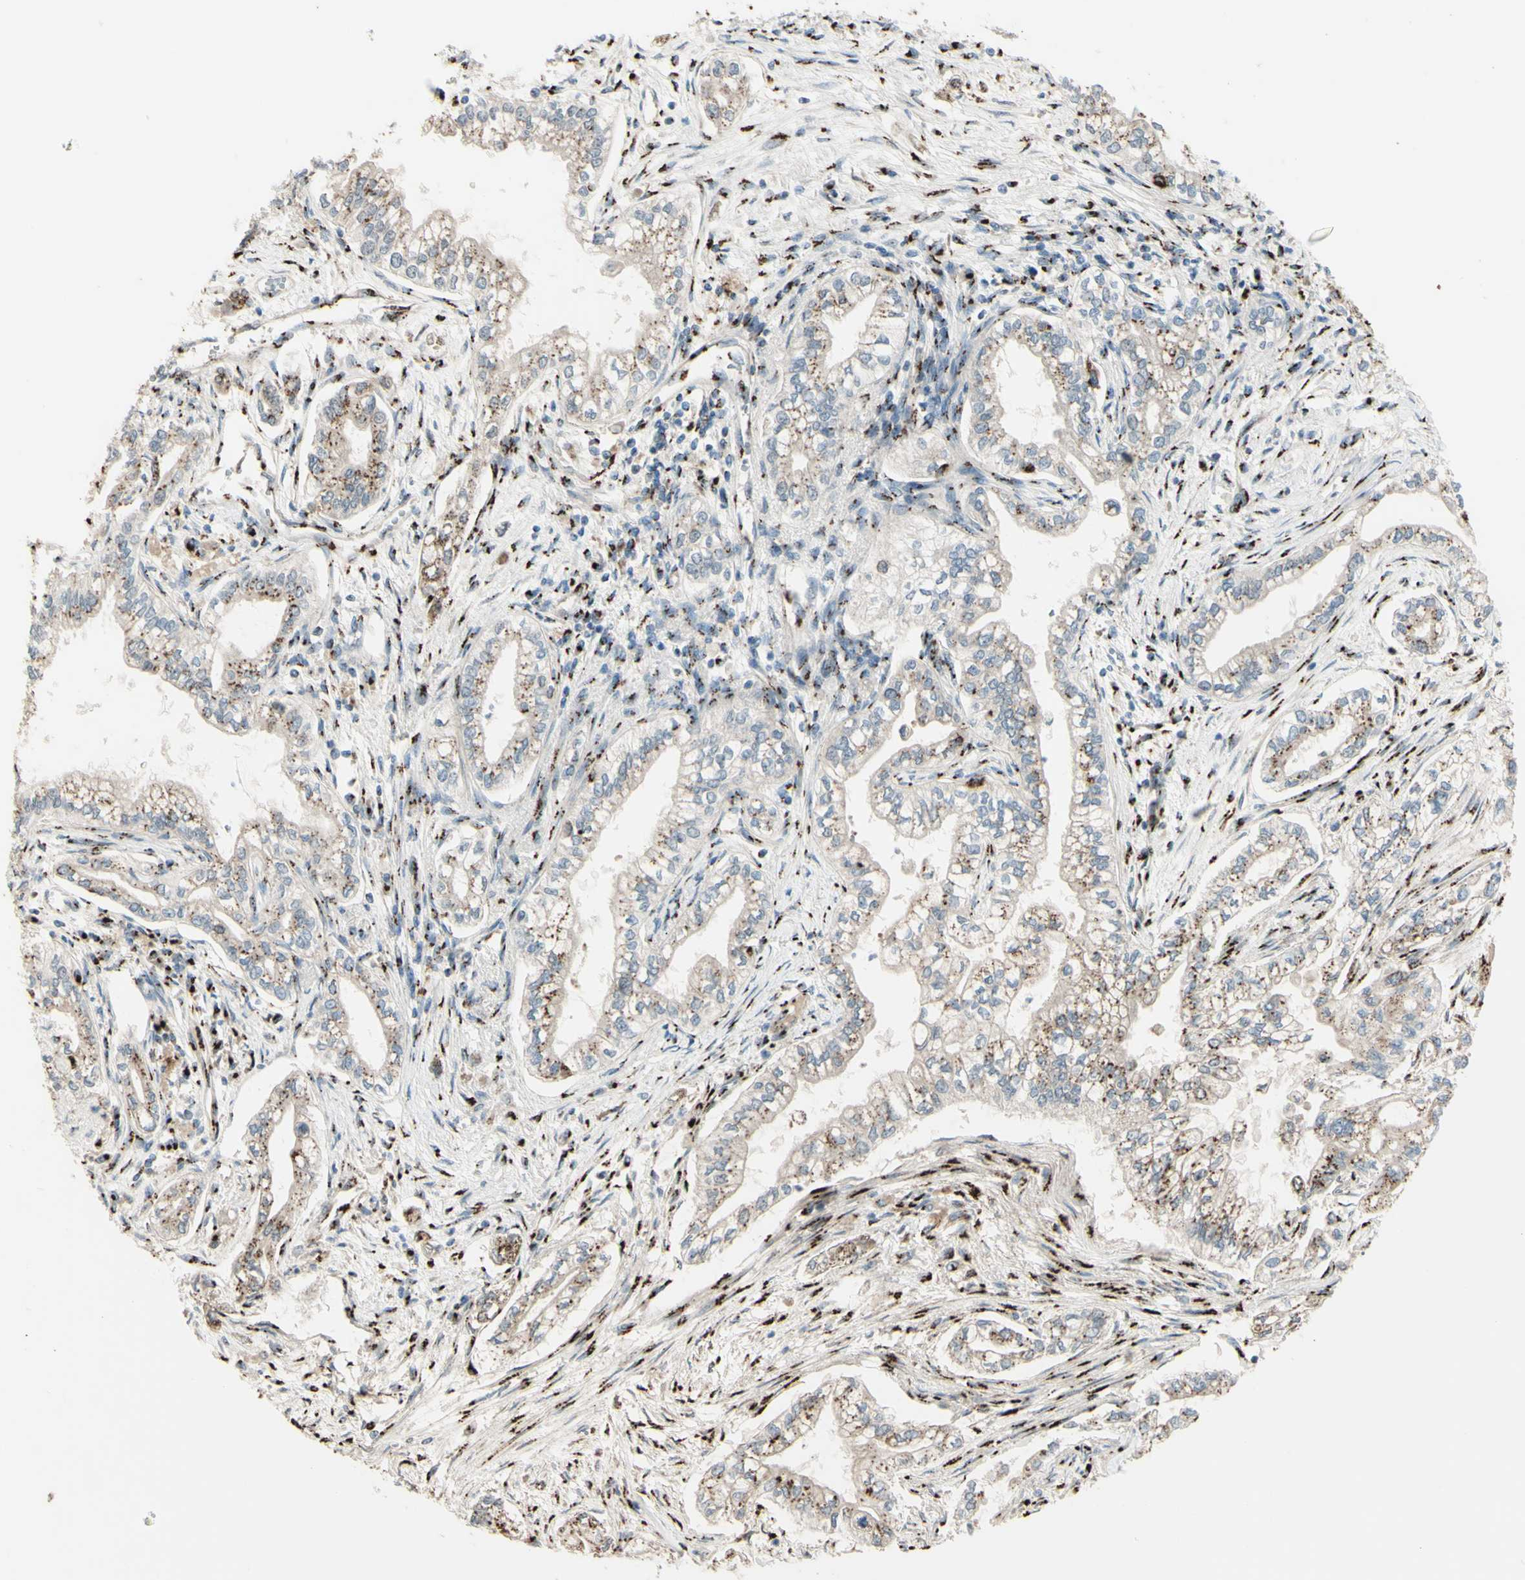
{"staining": {"intensity": "moderate", "quantity": ">75%", "location": "cytoplasmic/membranous"}, "tissue": "pancreatic cancer", "cell_type": "Tumor cells", "image_type": "cancer", "snomed": [{"axis": "morphology", "description": "Normal tissue, NOS"}, {"axis": "topography", "description": "Pancreas"}], "caption": "Immunohistochemistry (IHC) staining of pancreatic cancer, which shows medium levels of moderate cytoplasmic/membranous staining in approximately >75% of tumor cells indicating moderate cytoplasmic/membranous protein positivity. The staining was performed using DAB (brown) for protein detection and nuclei were counterstained in hematoxylin (blue).", "gene": "BPNT2", "patient": {"sex": "male", "age": 42}}